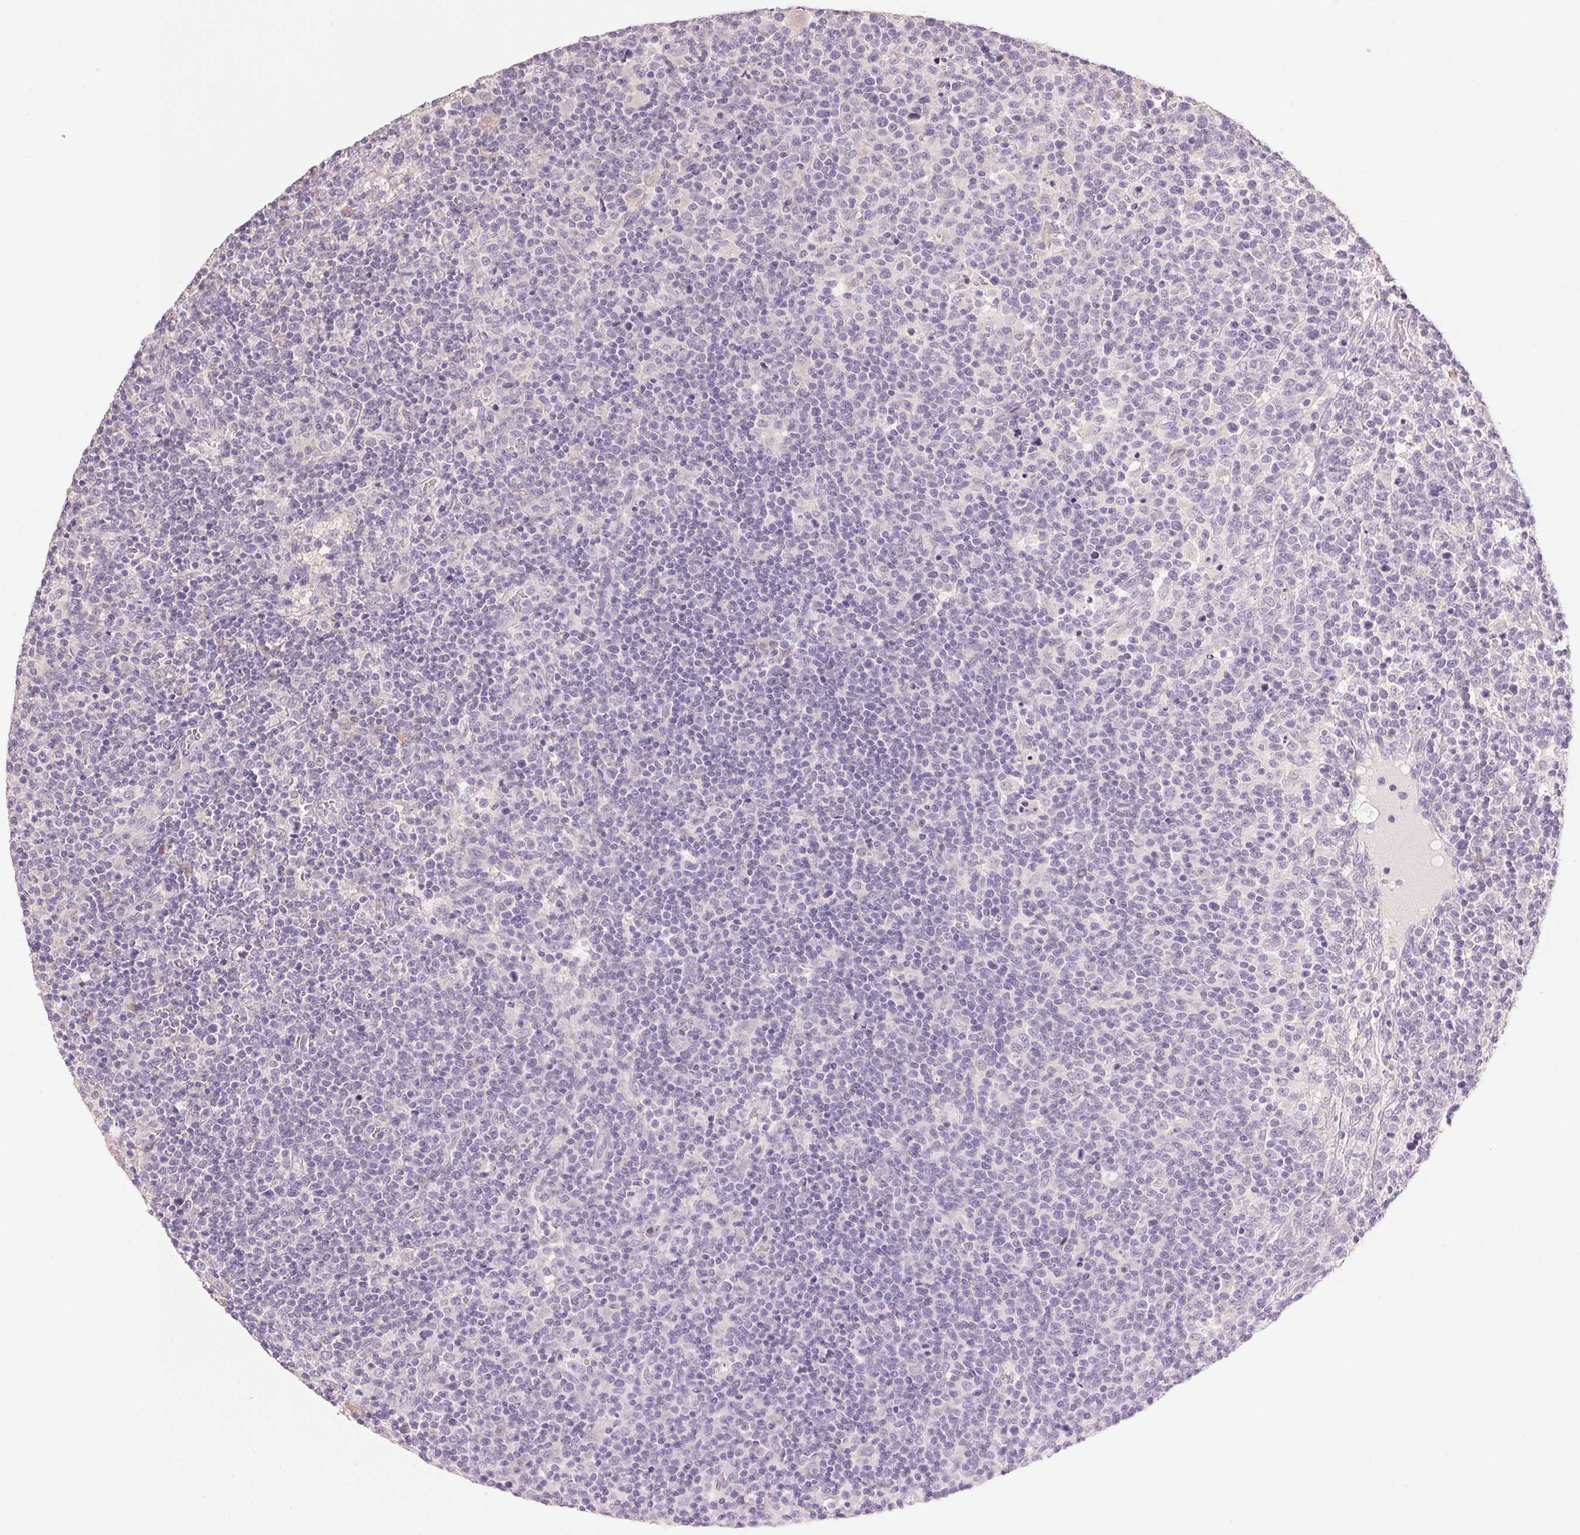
{"staining": {"intensity": "negative", "quantity": "none", "location": "none"}, "tissue": "lymphoma", "cell_type": "Tumor cells", "image_type": "cancer", "snomed": [{"axis": "morphology", "description": "Malignant lymphoma, non-Hodgkin's type, High grade"}, {"axis": "topography", "description": "Lymph node"}], "caption": "High-grade malignant lymphoma, non-Hodgkin's type was stained to show a protein in brown. There is no significant staining in tumor cells. (DAB (3,3'-diaminobenzidine) immunohistochemistry with hematoxylin counter stain).", "gene": "LYZL6", "patient": {"sex": "male", "age": 61}}